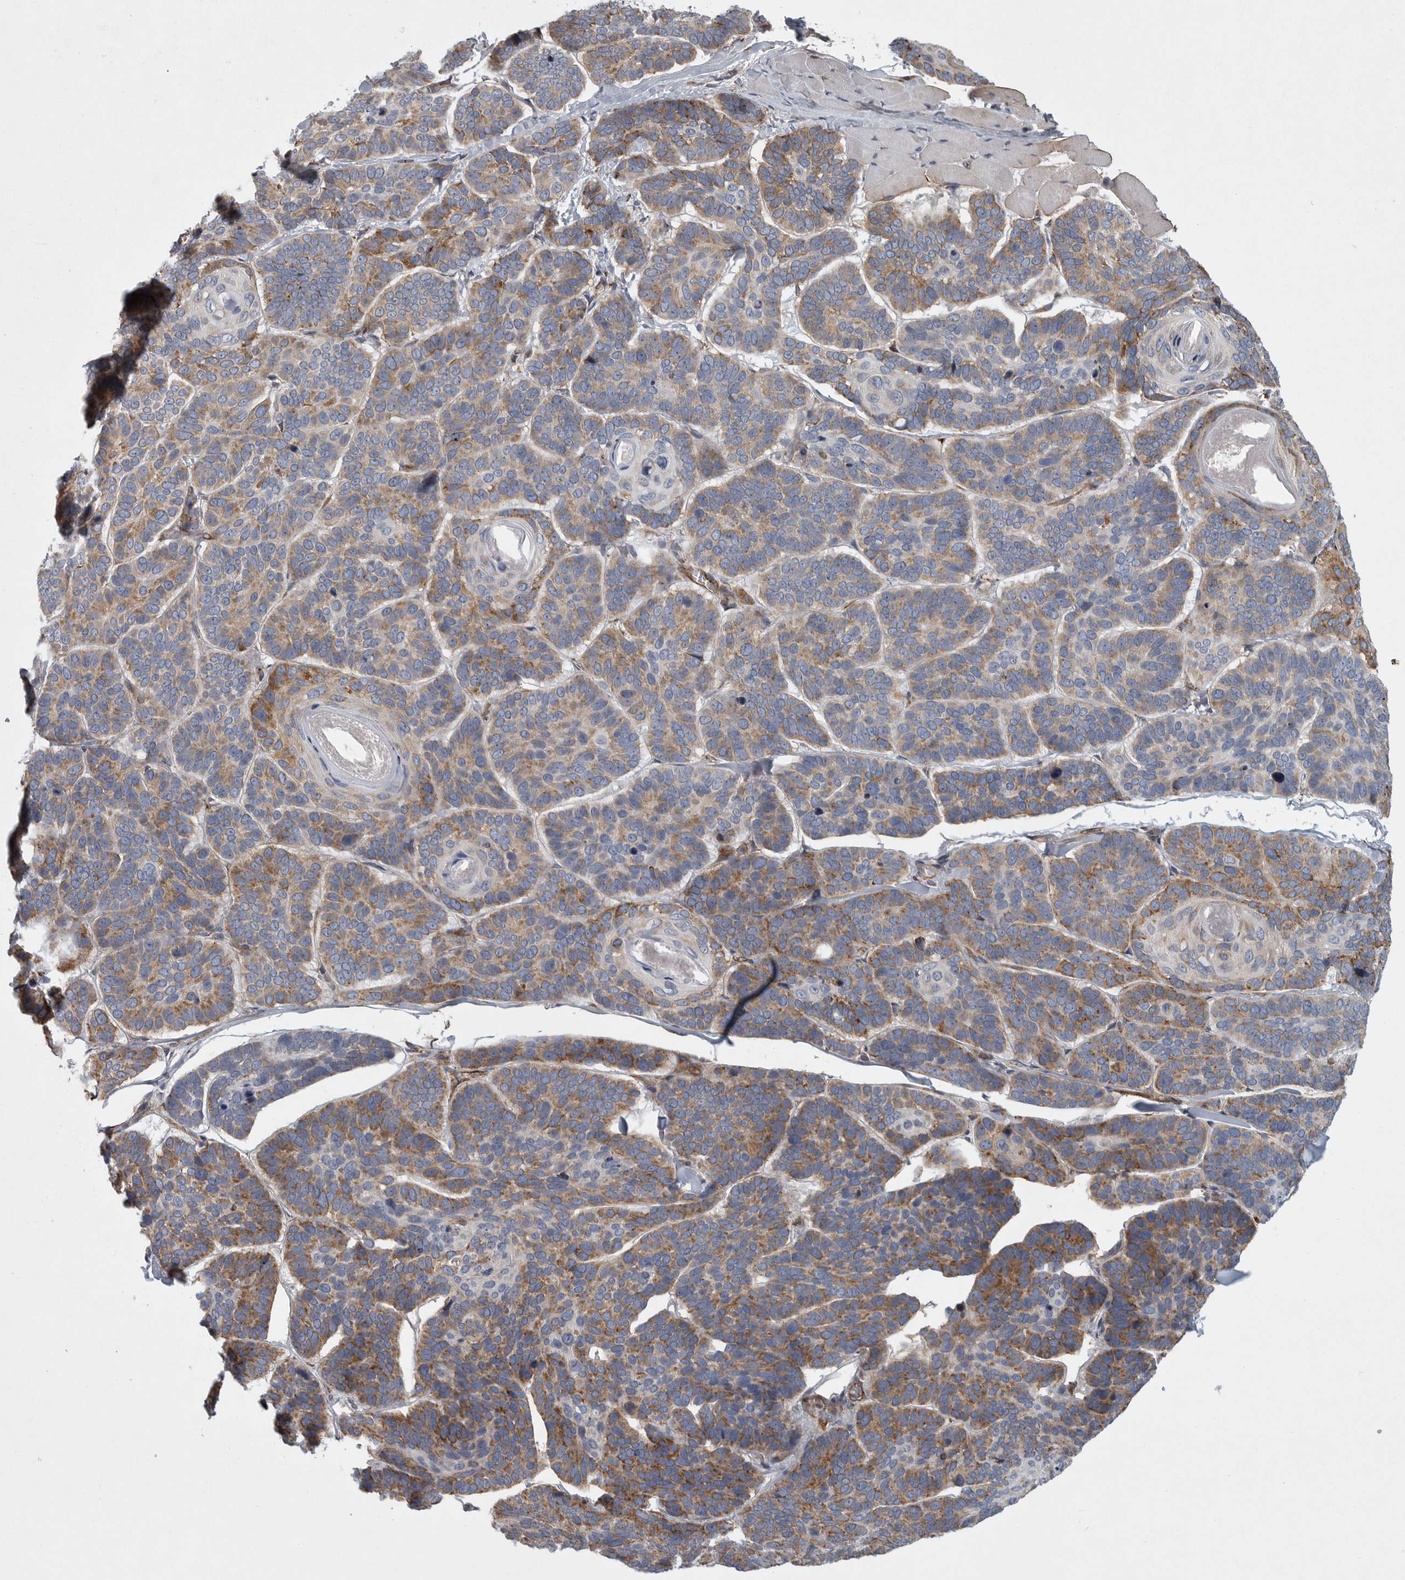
{"staining": {"intensity": "moderate", "quantity": ">75%", "location": "cytoplasmic/membranous"}, "tissue": "skin cancer", "cell_type": "Tumor cells", "image_type": "cancer", "snomed": [{"axis": "morphology", "description": "Basal cell carcinoma"}, {"axis": "topography", "description": "Skin"}], "caption": "Tumor cells exhibit moderate cytoplasmic/membranous expression in about >75% of cells in basal cell carcinoma (skin). Immunohistochemistry stains the protein of interest in brown and the nuclei are stained blue.", "gene": "MINPP1", "patient": {"sex": "male", "age": 62}}